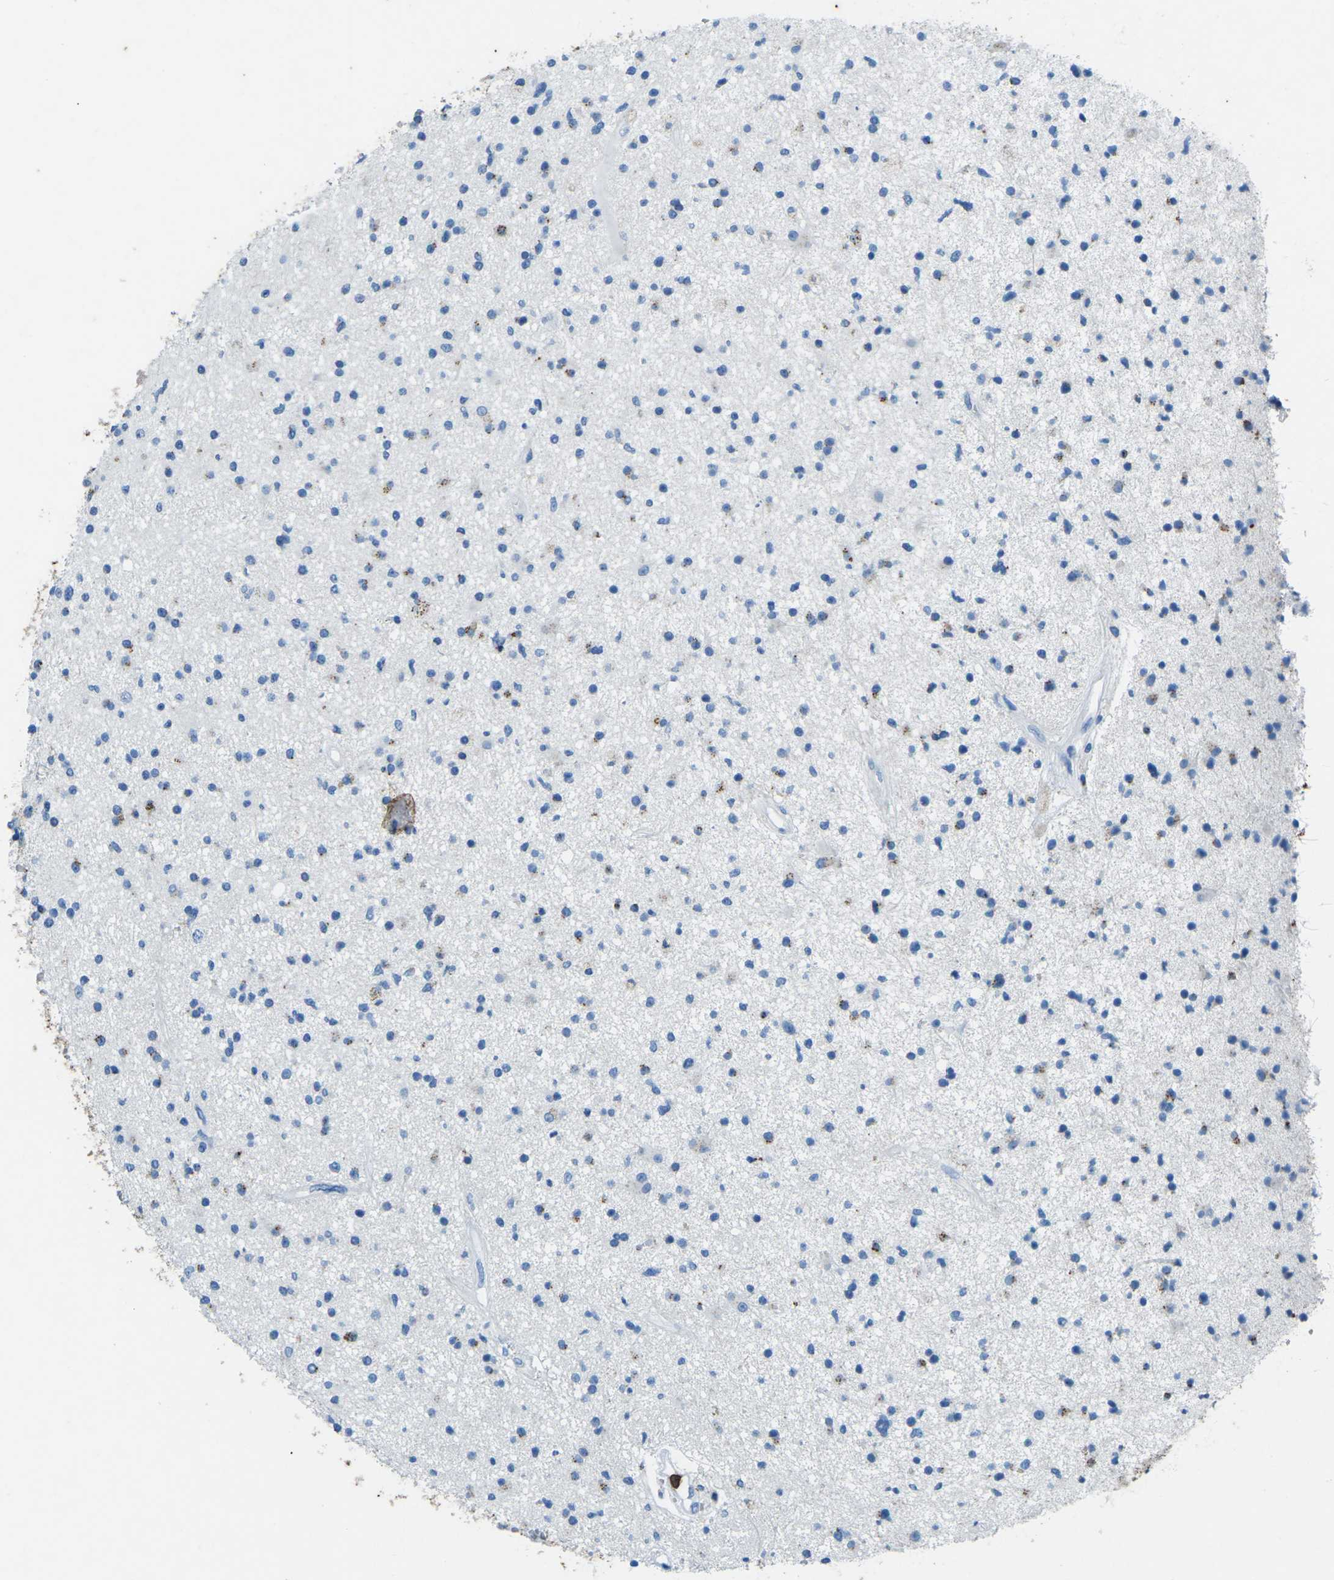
{"staining": {"intensity": "negative", "quantity": "none", "location": "none"}, "tissue": "glioma", "cell_type": "Tumor cells", "image_type": "cancer", "snomed": [{"axis": "morphology", "description": "Glioma, malignant, High grade"}, {"axis": "topography", "description": "Brain"}], "caption": "Tumor cells are negative for brown protein staining in glioma.", "gene": "CTAGE1", "patient": {"sex": "male", "age": 33}}